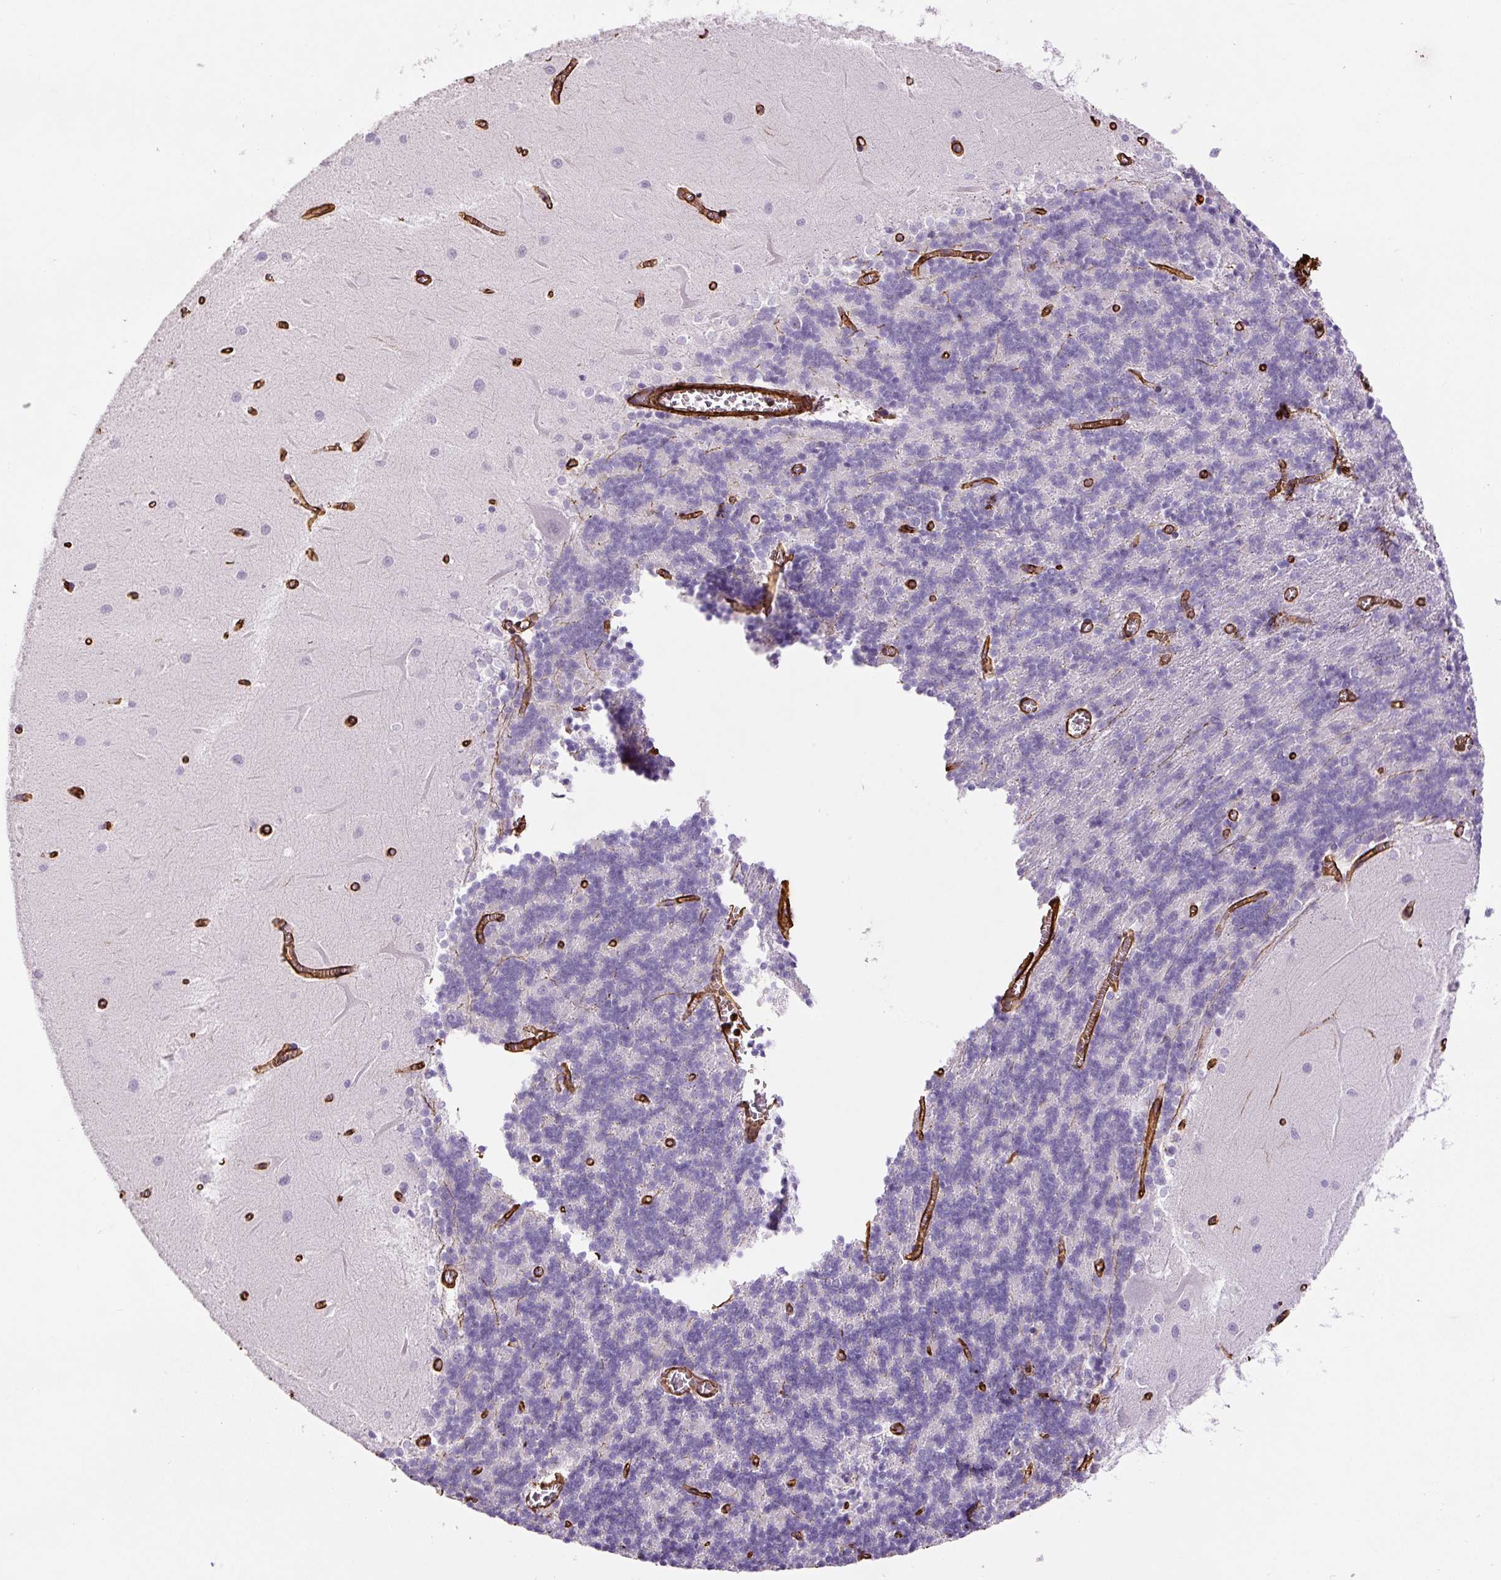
{"staining": {"intensity": "negative", "quantity": "none", "location": "none"}, "tissue": "cerebellum", "cell_type": "Cells in granular layer", "image_type": "normal", "snomed": [{"axis": "morphology", "description": "Normal tissue, NOS"}, {"axis": "topography", "description": "Cerebellum"}], "caption": "A high-resolution photomicrograph shows immunohistochemistry (IHC) staining of normal cerebellum, which exhibits no significant positivity in cells in granular layer. The staining is performed using DAB (3,3'-diaminobenzidine) brown chromogen with nuclei counter-stained in using hematoxylin.", "gene": "VIM", "patient": {"sex": "male", "age": 37}}